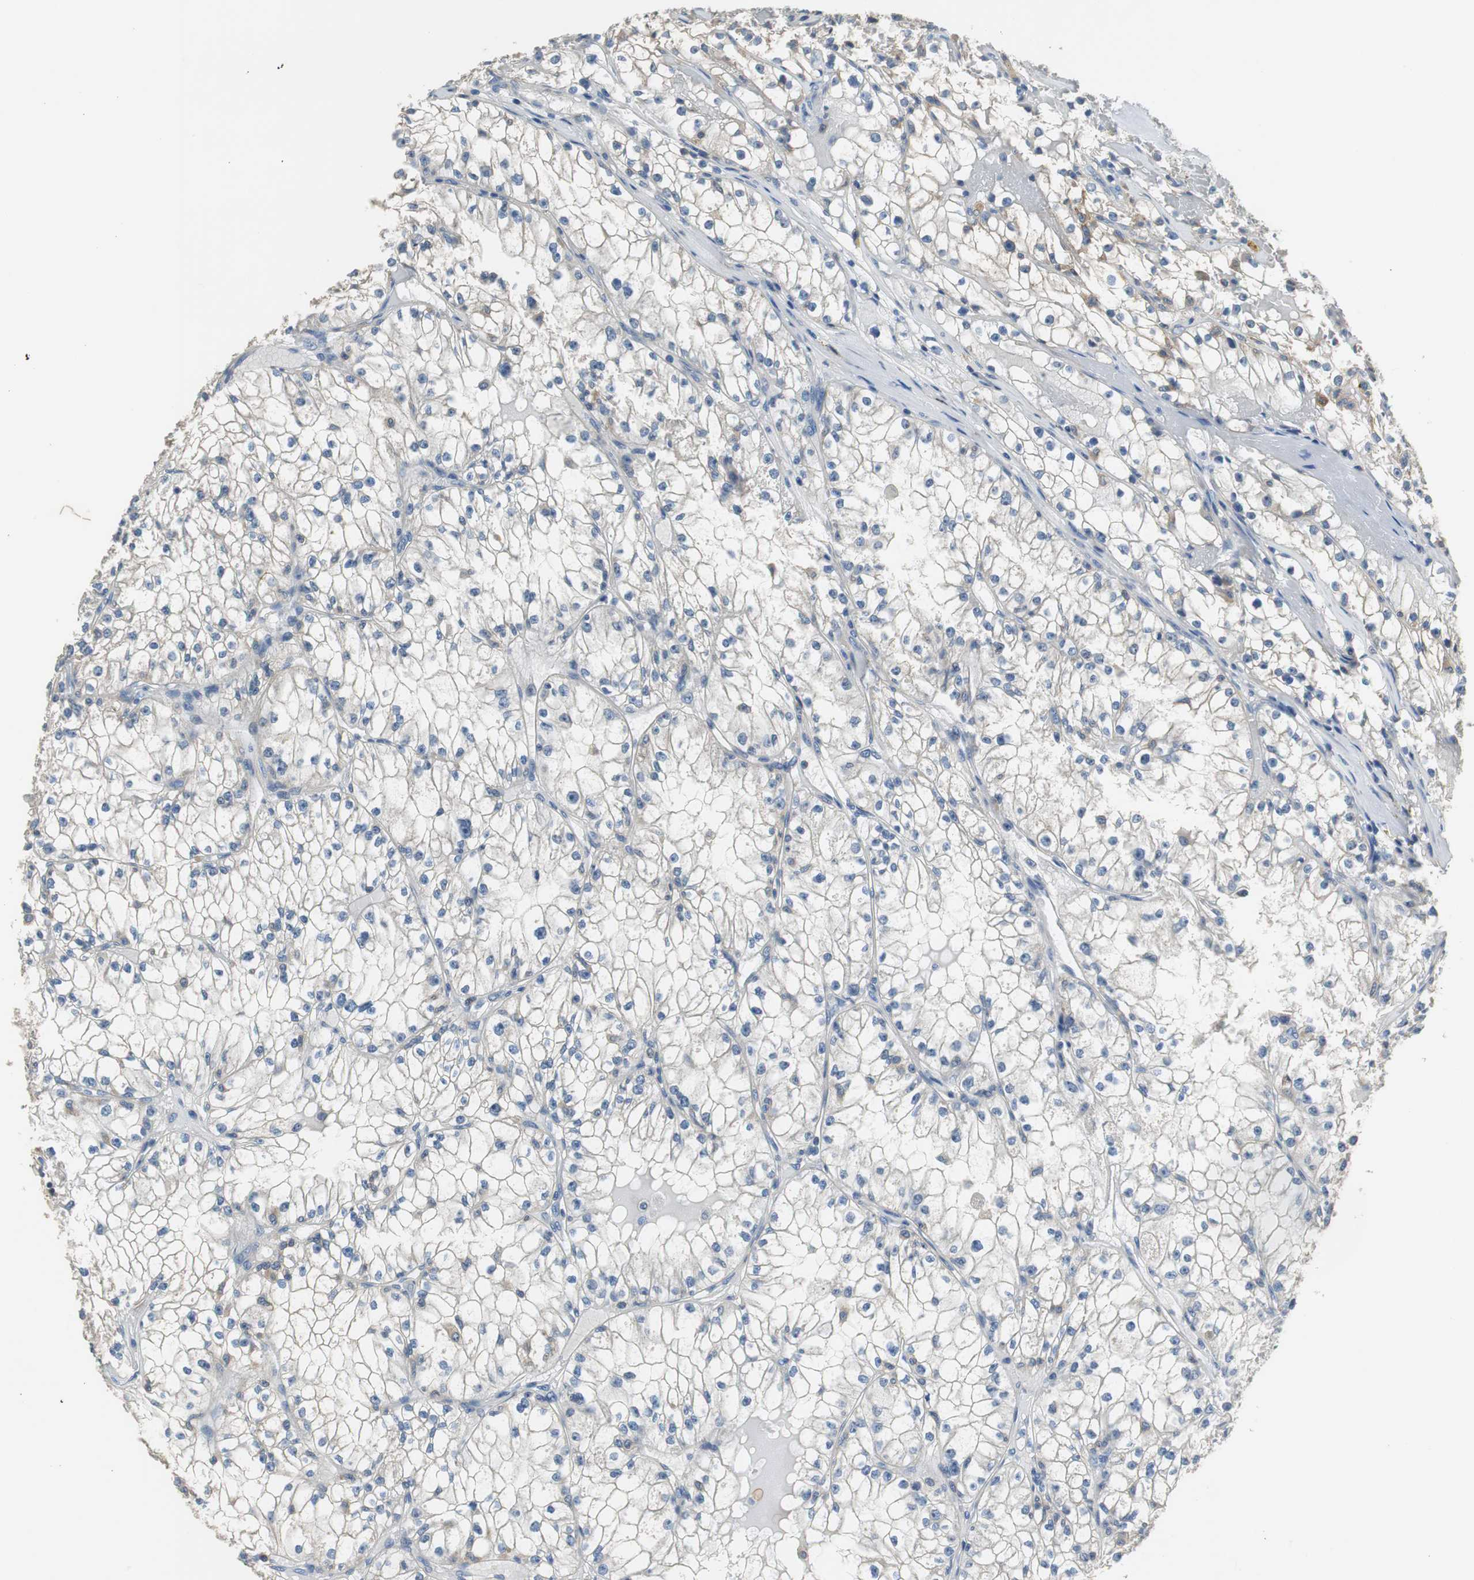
{"staining": {"intensity": "weak", "quantity": "25%-75%", "location": "cytoplasmic/membranous"}, "tissue": "renal cancer", "cell_type": "Tumor cells", "image_type": "cancer", "snomed": [{"axis": "morphology", "description": "Adenocarcinoma, NOS"}, {"axis": "topography", "description": "Kidney"}], "caption": "Immunohistochemical staining of renal cancer shows low levels of weak cytoplasmic/membranous protein staining in approximately 25%-75% of tumor cells. (IHC, brightfield microscopy, high magnification).", "gene": "PRKCA", "patient": {"sex": "male", "age": 56}}